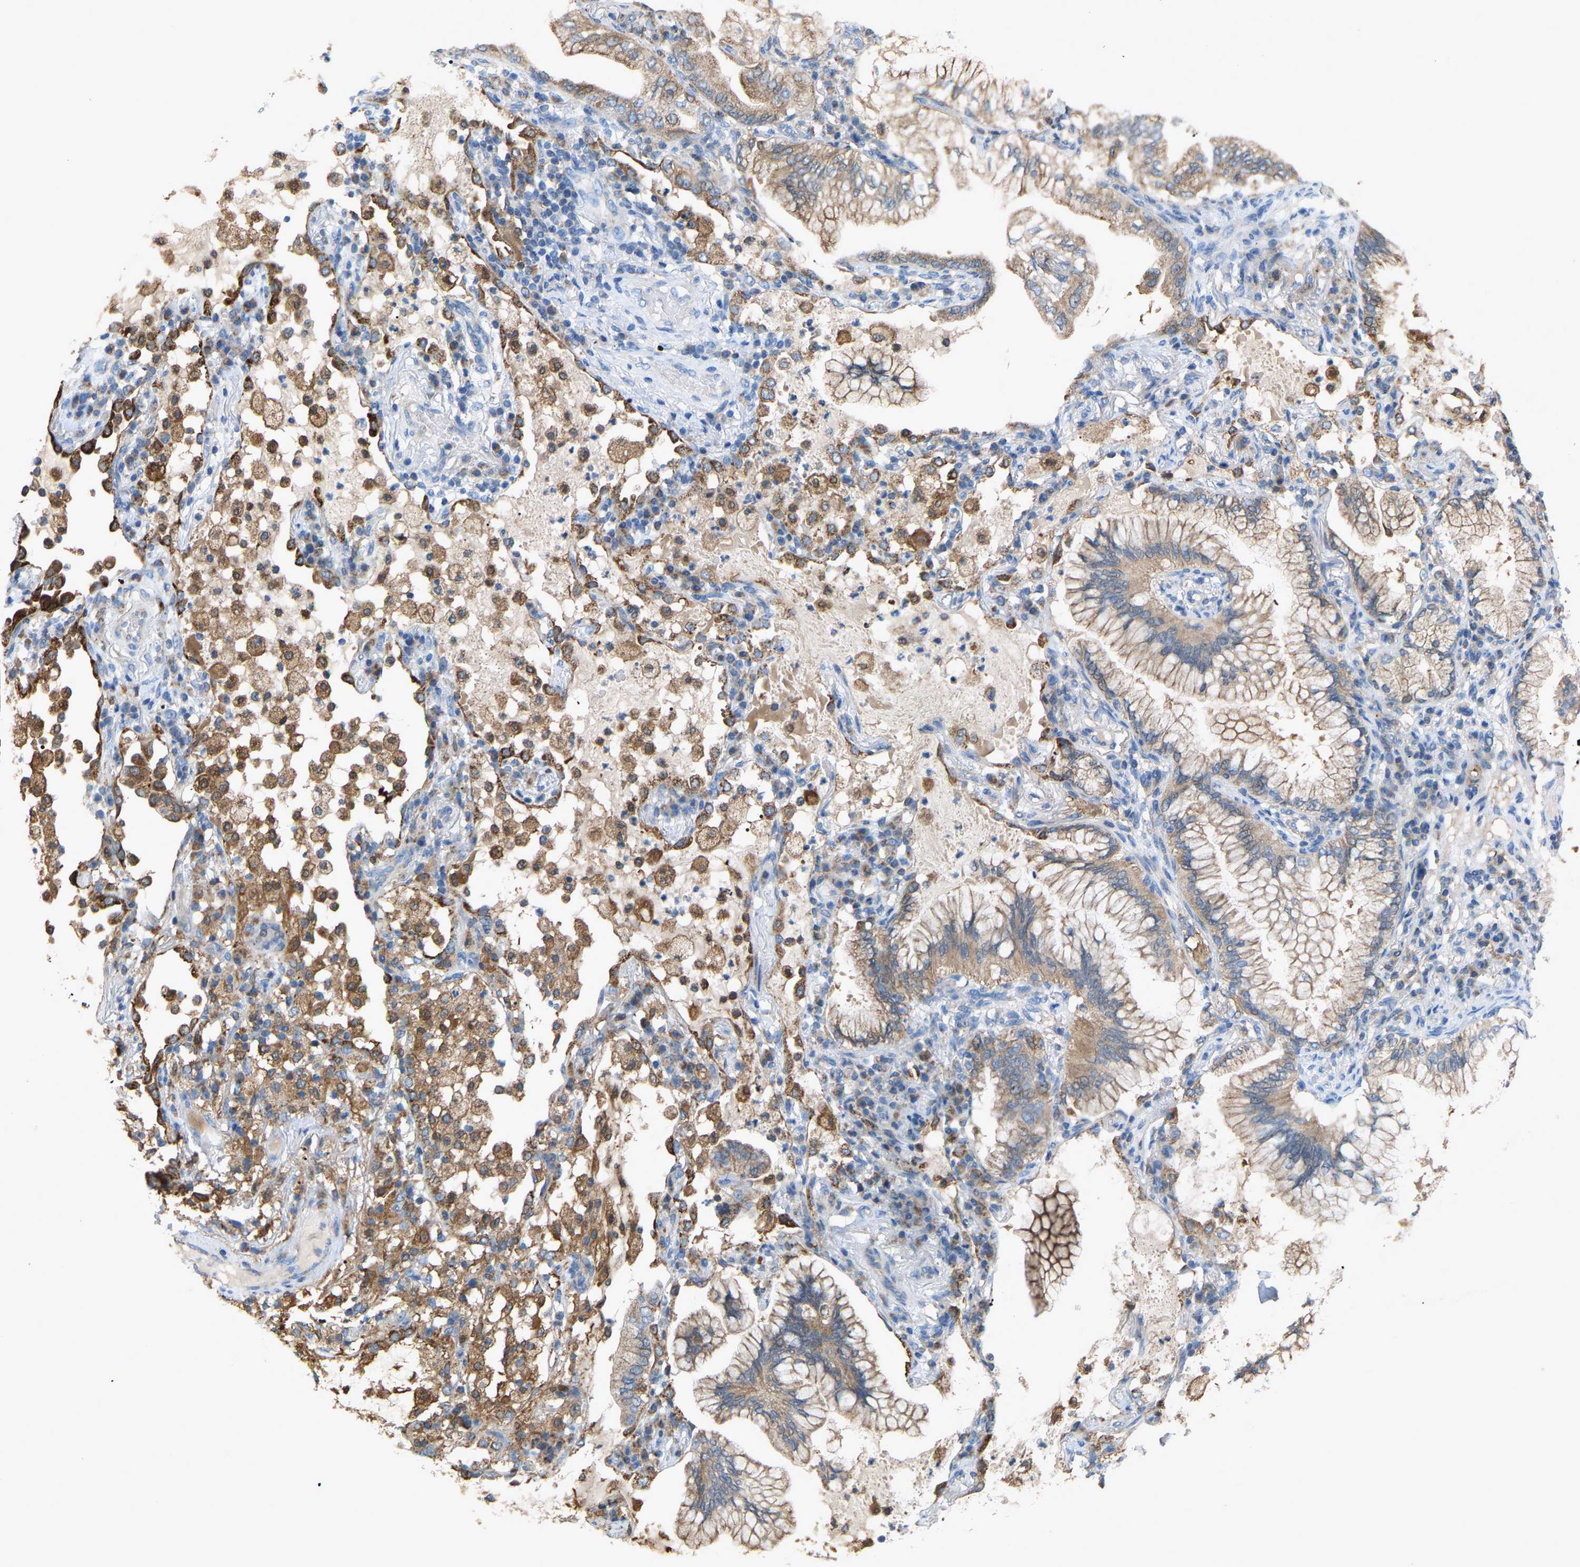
{"staining": {"intensity": "weak", "quantity": ">75%", "location": "cytoplasmic/membranous"}, "tissue": "lung cancer", "cell_type": "Tumor cells", "image_type": "cancer", "snomed": [{"axis": "morphology", "description": "Adenocarcinoma, NOS"}, {"axis": "topography", "description": "Lung"}], "caption": "Tumor cells show weak cytoplasmic/membranous staining in about >75% of cells in adenocarcinoma (lung).", "gene": "CROT", "patient": {"sex": "female", "age": 70}}